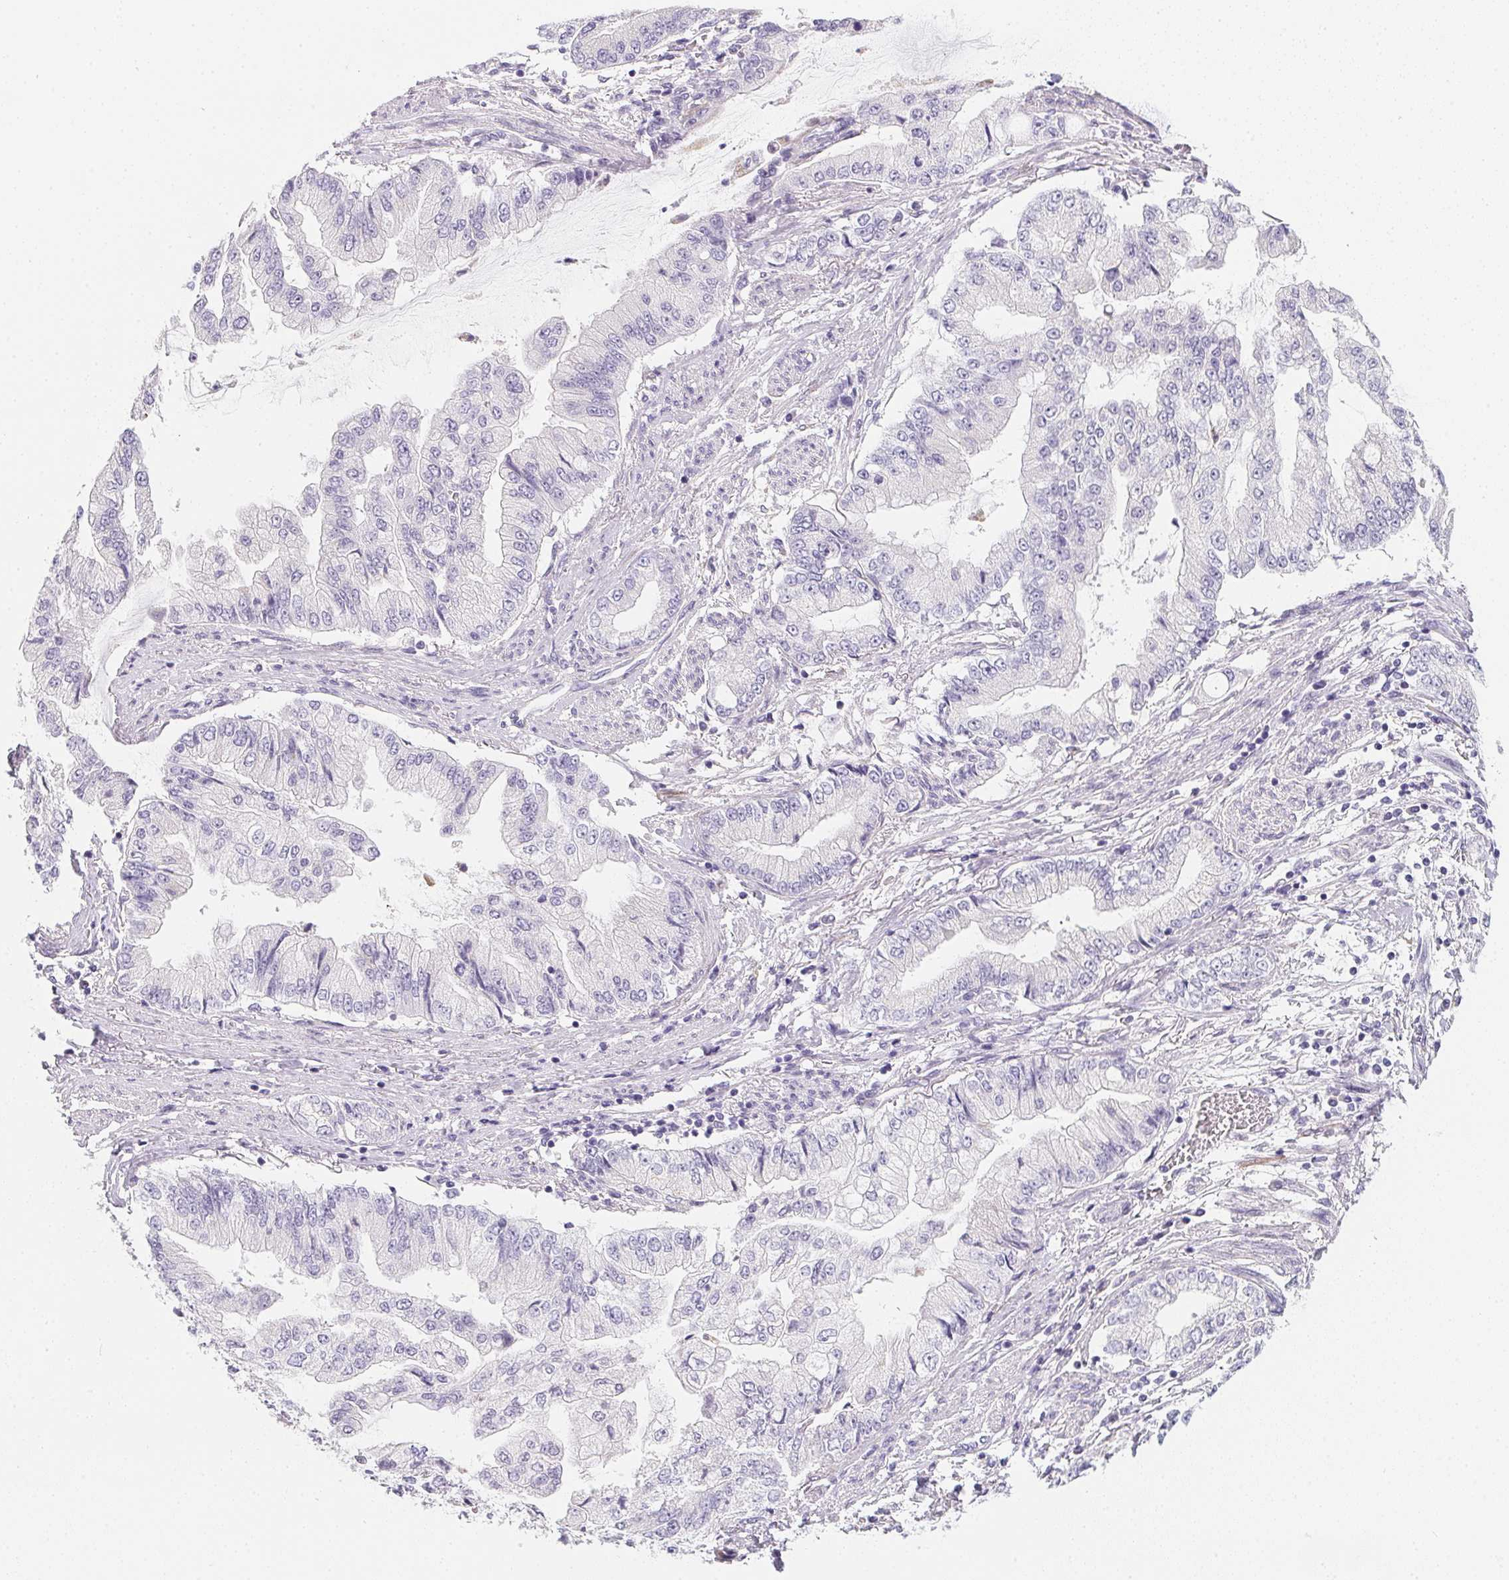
{"staining": {"intensity": "negative", "quantity": "none", "location": "none"}, "tissue": "stomach cancer", "cell_type": "Tumor cells", "image_type": "cancer", "snomed": [{"axis": "morphology", "description": "Adenocarcinoma, NOS"}, {"axis": "topography", "description": "Stomach, upper"}], "caption": "Immunohistochemical staining of stomach adenocarcinoma shows no significant staining in tumor cells.", "gene": "MAP1A", "patient": {"sex": "female", "age": 74}}